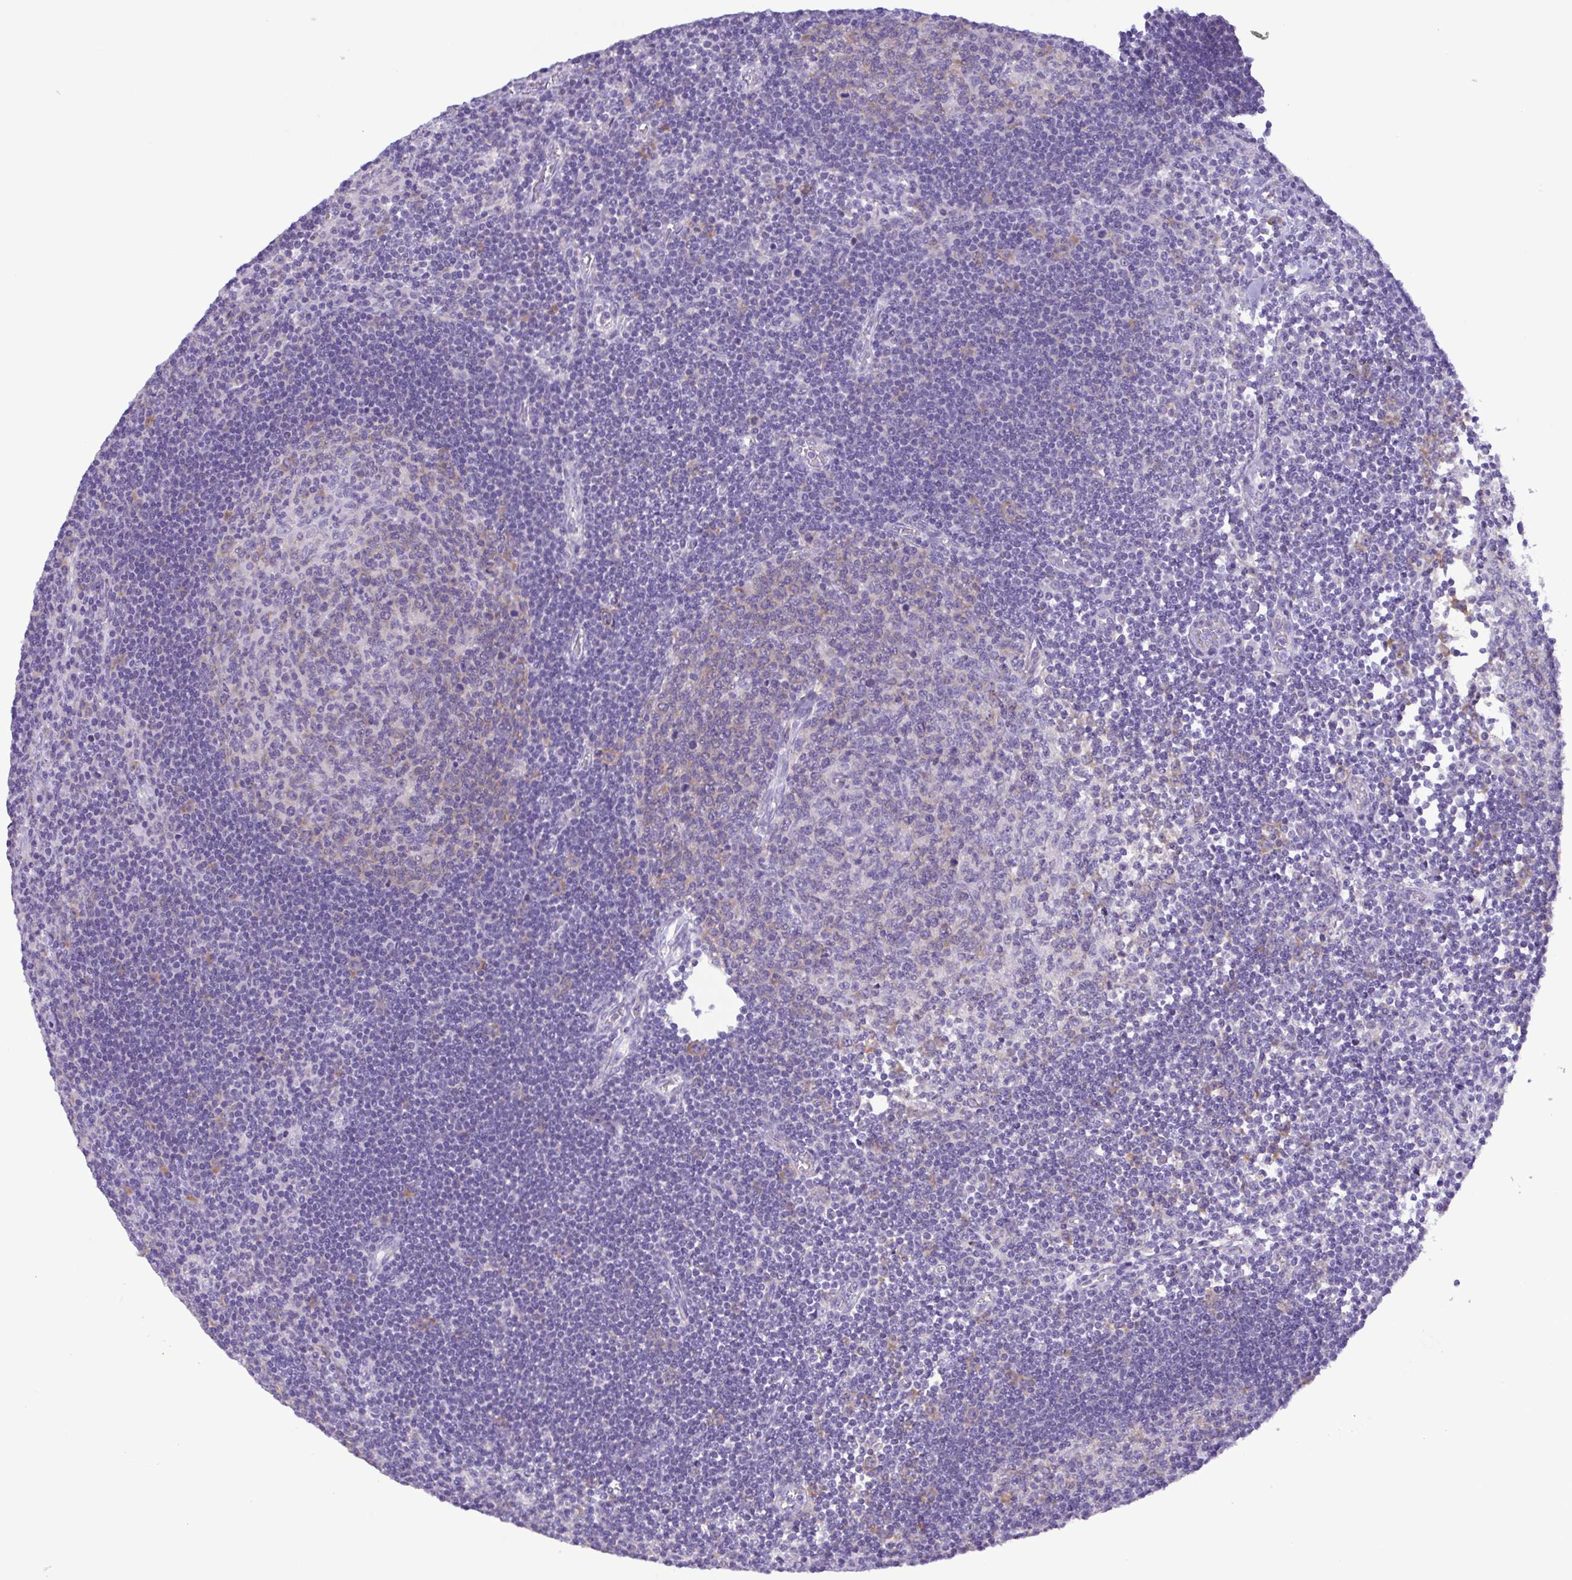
{"staining": {"intensity": "weak", "quantity": "<25%", "location": "cytoplasmic/membranous"}, "tissue": "lymph node", "cell_type": "Germinal center cells", "image_type": "normal", "snomed": [{"axis": "morphology", "description": "Normal tissue, NOS"}, {"axis": "topography", "description": "Lymph node"}], "caption": "IHC of normal human lymph node shows no staining in germinal center cells.", "gene": "TNNI3", "patient": {"sex": "male", "age": 67}}